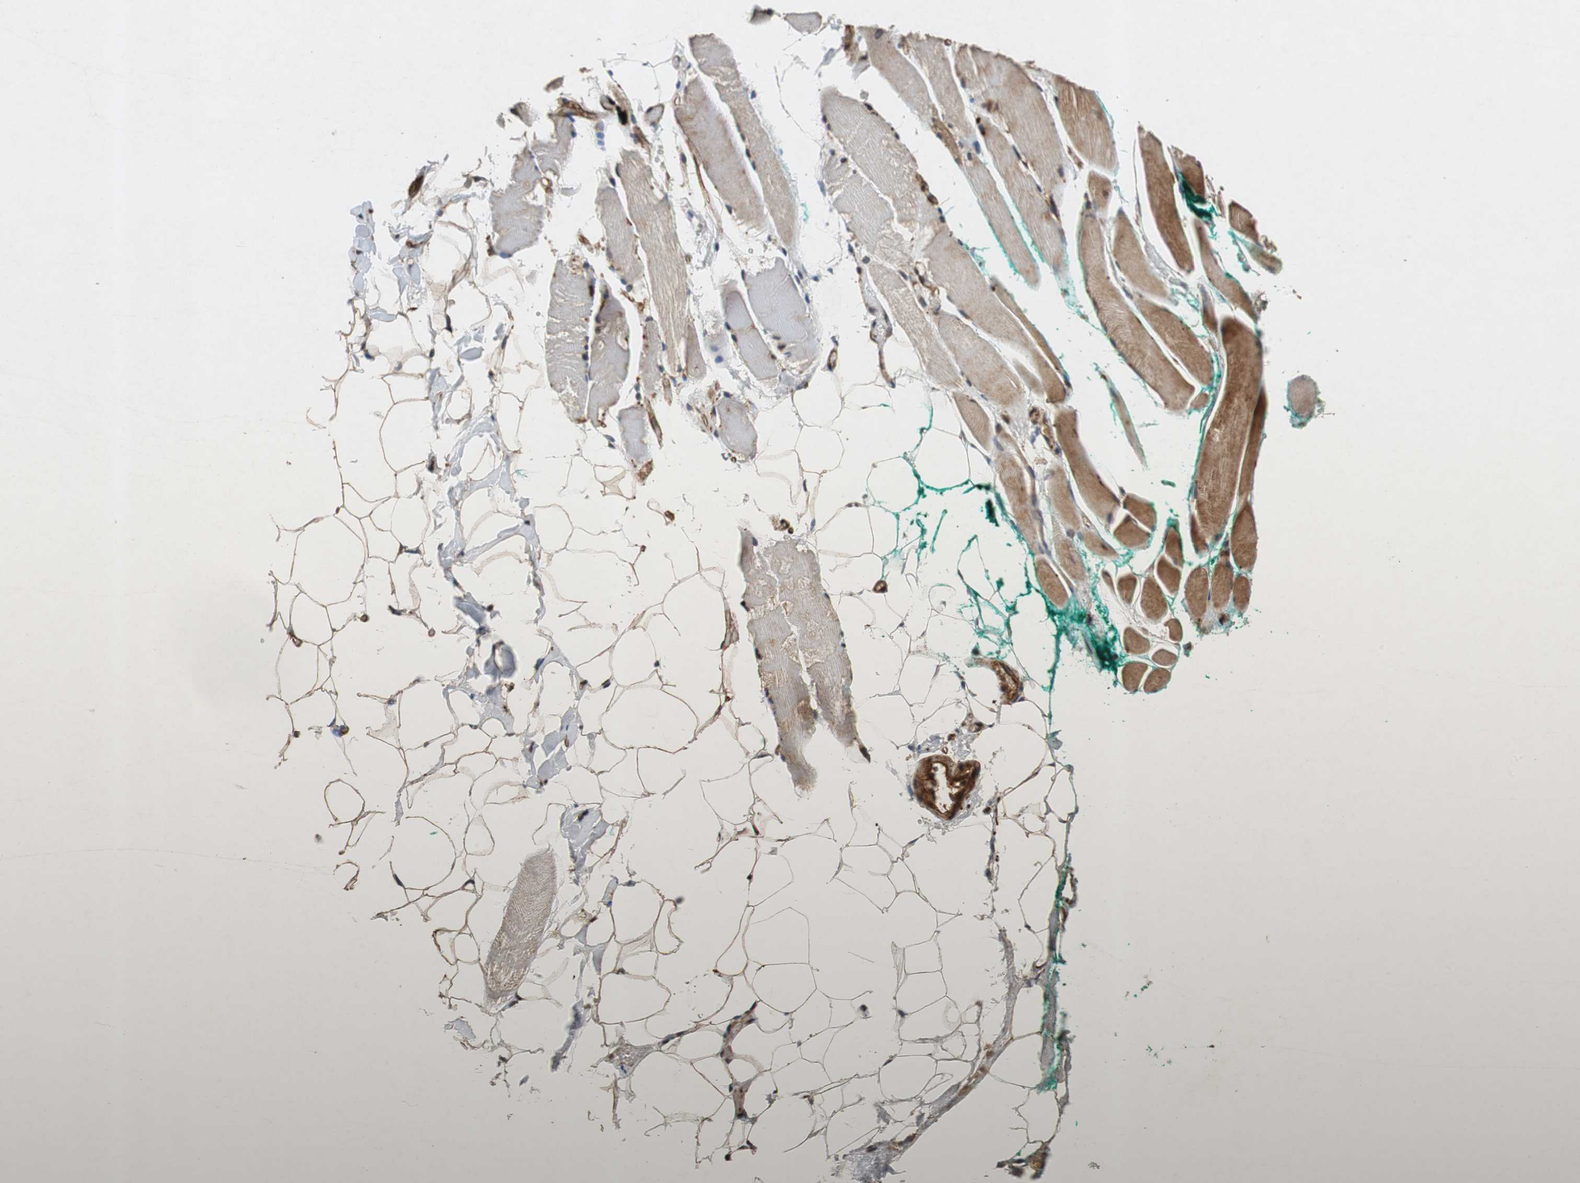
{"staining": {"intensity": "moderate", "quantity": "25%-75%", "location": "cytoplasmic/membranous"}, "tissue": "skeletal muscle", "cell_type": "Myocytes", "image_type": "normal", "snomed": [{"axis": "morphology", "description": "Normal tissue, NOS"}, {"axis": "topography", "description": "Skeletal muscle"}, {"axis": "topography", "description": "Peripheral nerve tissue"}], "caption": "Immunohistochemistry of benign skeletal muscle demonstrates medium levels of moderate cytoplasmic/membranous positivity in approximately 25%-75% of myocytes.", "gene": "TUBA4A", "patient": {"sex": "female", "age": 84}}